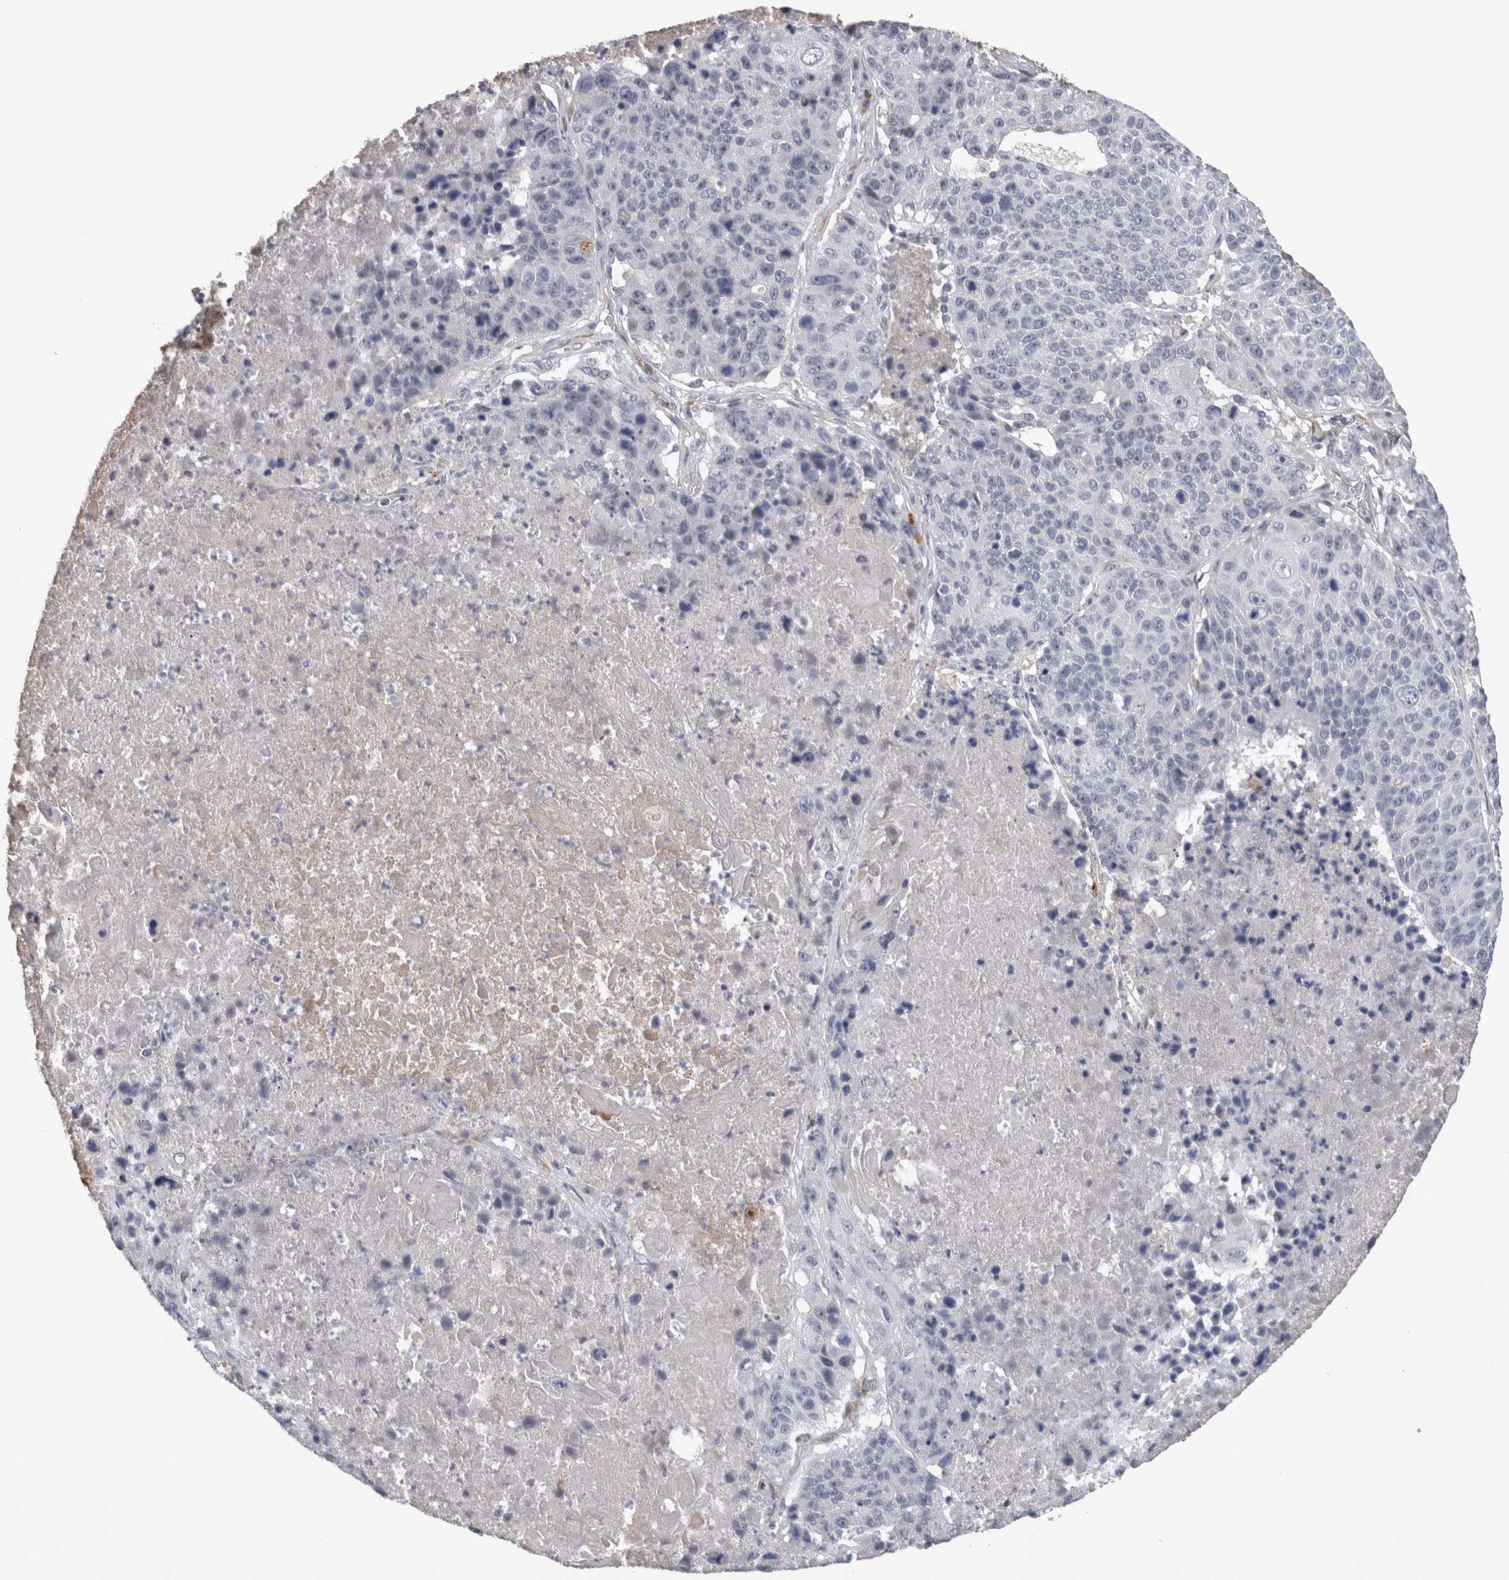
{"staining": {"intensity": "negative", "quantity": "none", "location": "none"}, "tissue": "lung cancer", "cell_type": "Tumor cells", "image_type": "cancer", "snomed": [{"axis": "morphology", "description": "Squamous cell carcinoma, NOS"}, {"axis": "topography", "description": "Lung"}], "caption": "DAB (3,3'-diaminobenzidine) immunohistochemical staining of human squamous cell carcinoma (lung) reveals no significant staining in tumor cells.", "gene": "STC1", "patient": {"sex": "male", "age": 61}}